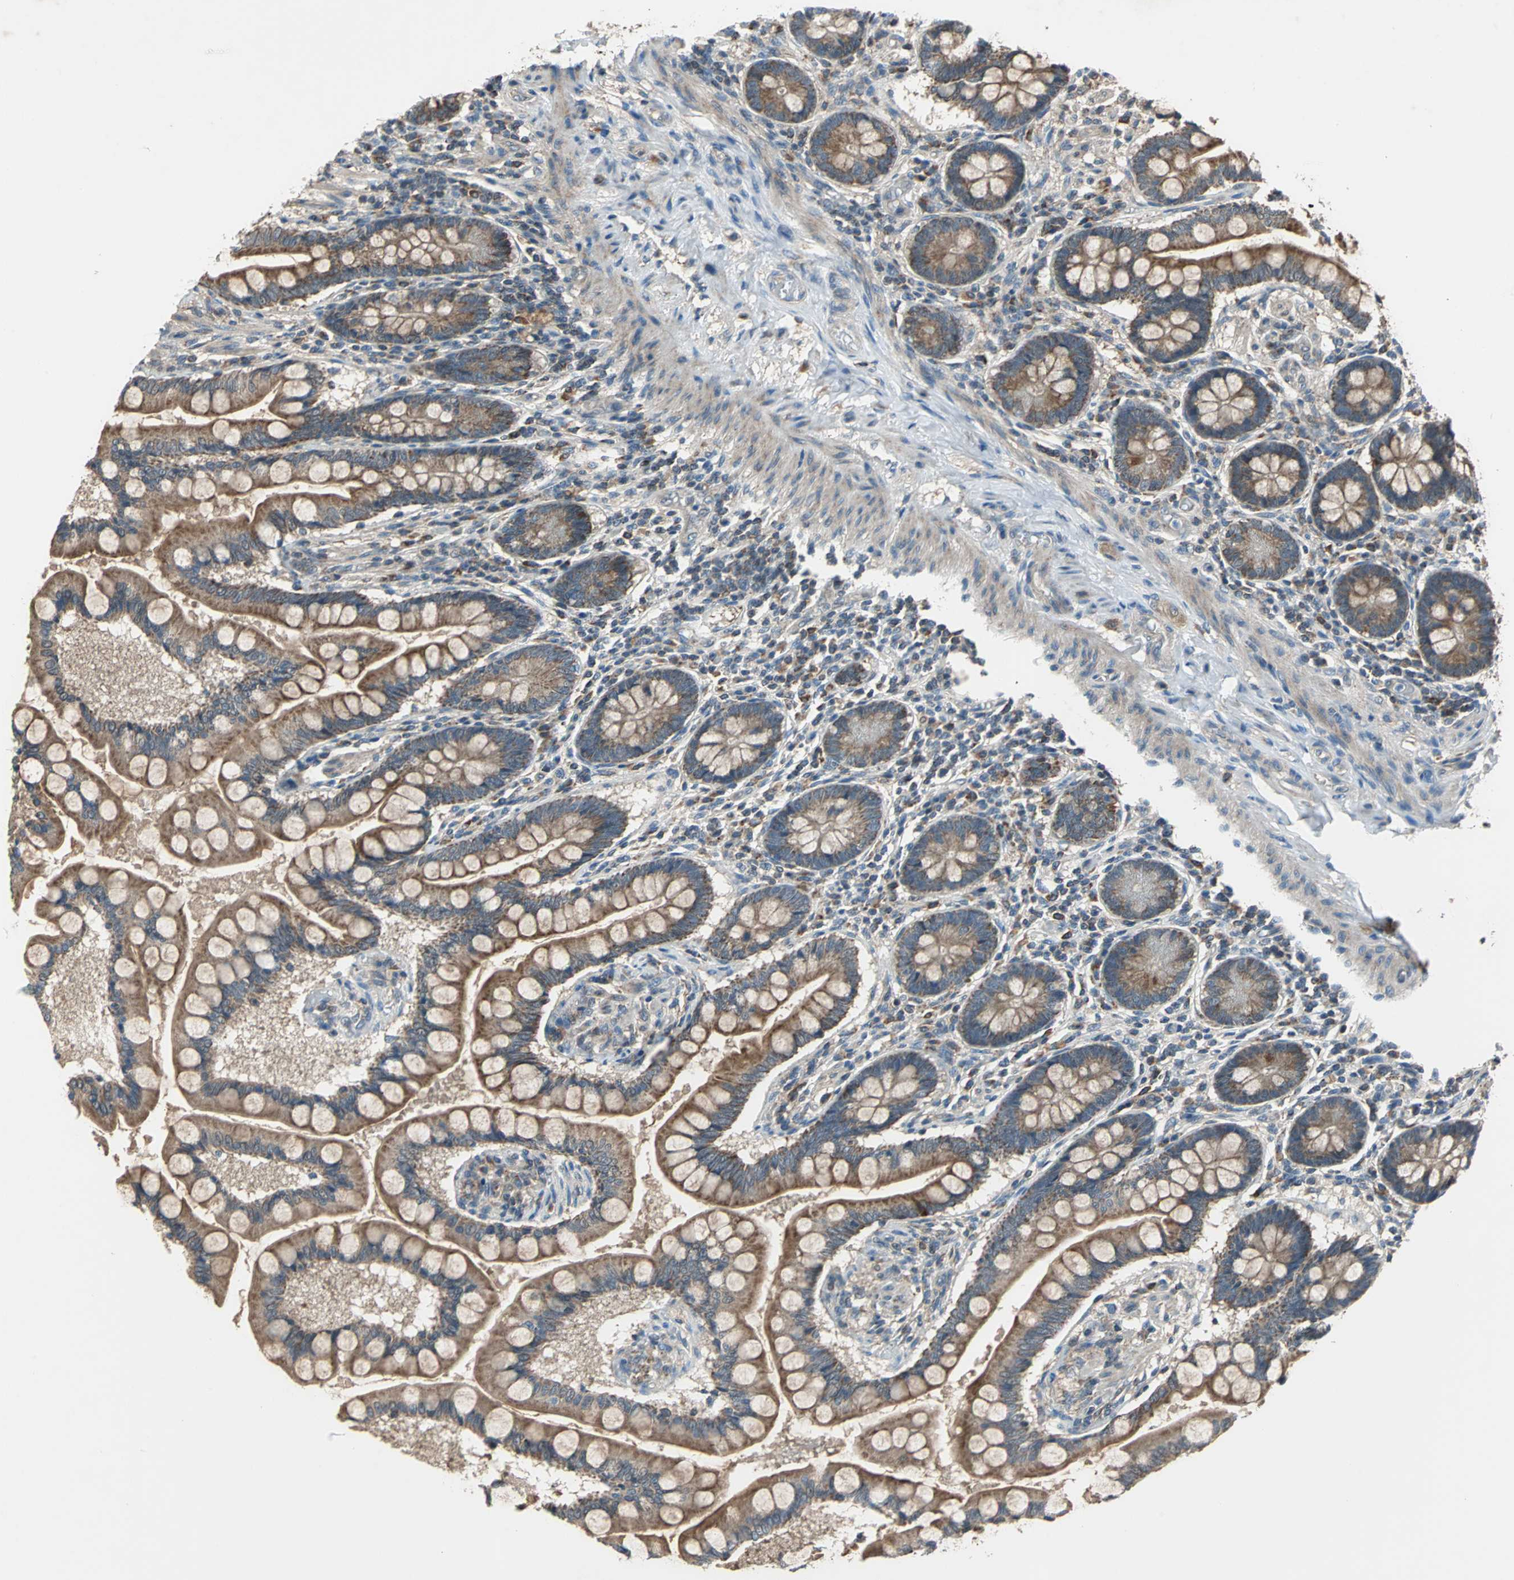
{"staining": {"intensity": "strong", "quantity": ">75%", "location": "cytoplasmic/membranous"}, "tissue": "small intestine", "cell_type": "Glandular cells", "image_type": "normal", "snomed": [{"axis": "morphology", "description": "Normal tissue, NOS"}, {"axis": "topography", "description": "Small intestine"}], "caption": "A micrograph showing strong cytoplasmic/membranous expression in about >75% of glandular cells in normal small intestine, as visualized by brown immunohistochemical staining.", "gene": "TRAK1", "patient": {"sex": "male", "age": 41}}